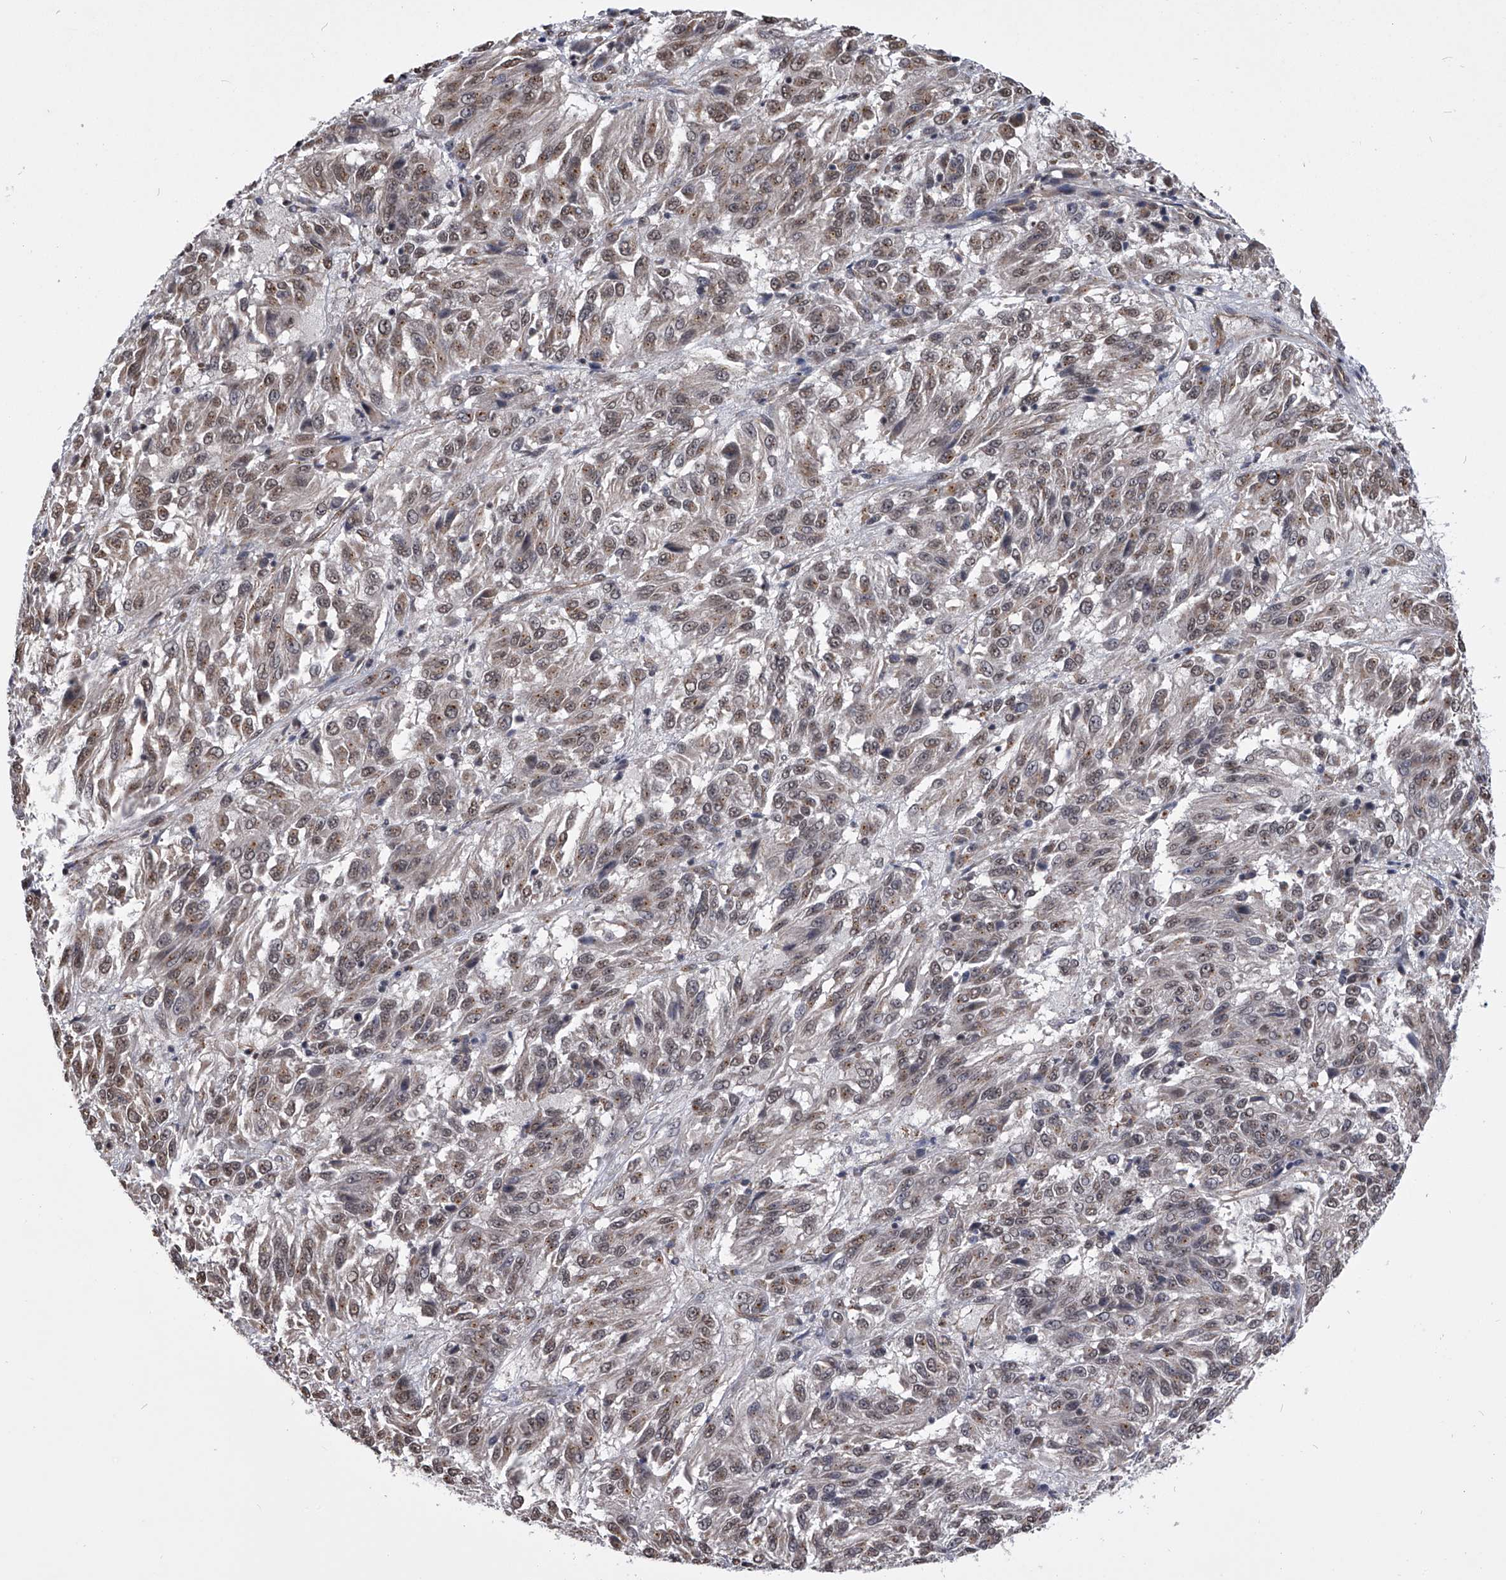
{"staining": {"intensity": "weak", "quantity": "25%-75%", "location": "nuclear"}, "tissue": "melanoma", "cell_type": "Tumor cells", "image_type": "cancer", "snomed": [{"axis": "morphology", "description": "Malignant melanoma, Metastatic site"}, {"axis": "topography", "description": "Lung"}], "caption": "IHC staining of melanoma, which shows low levels of weak nuclear expression in approximately 25%-75% of tumor cells indicating weak nuclear protein expression. The staining was performed using DAB (brown) for protein detection and nuclei were counterstained in hematoxylin (blue).", "gene": "ZNF76", "patient": {"sex": "male", "age": 64}}